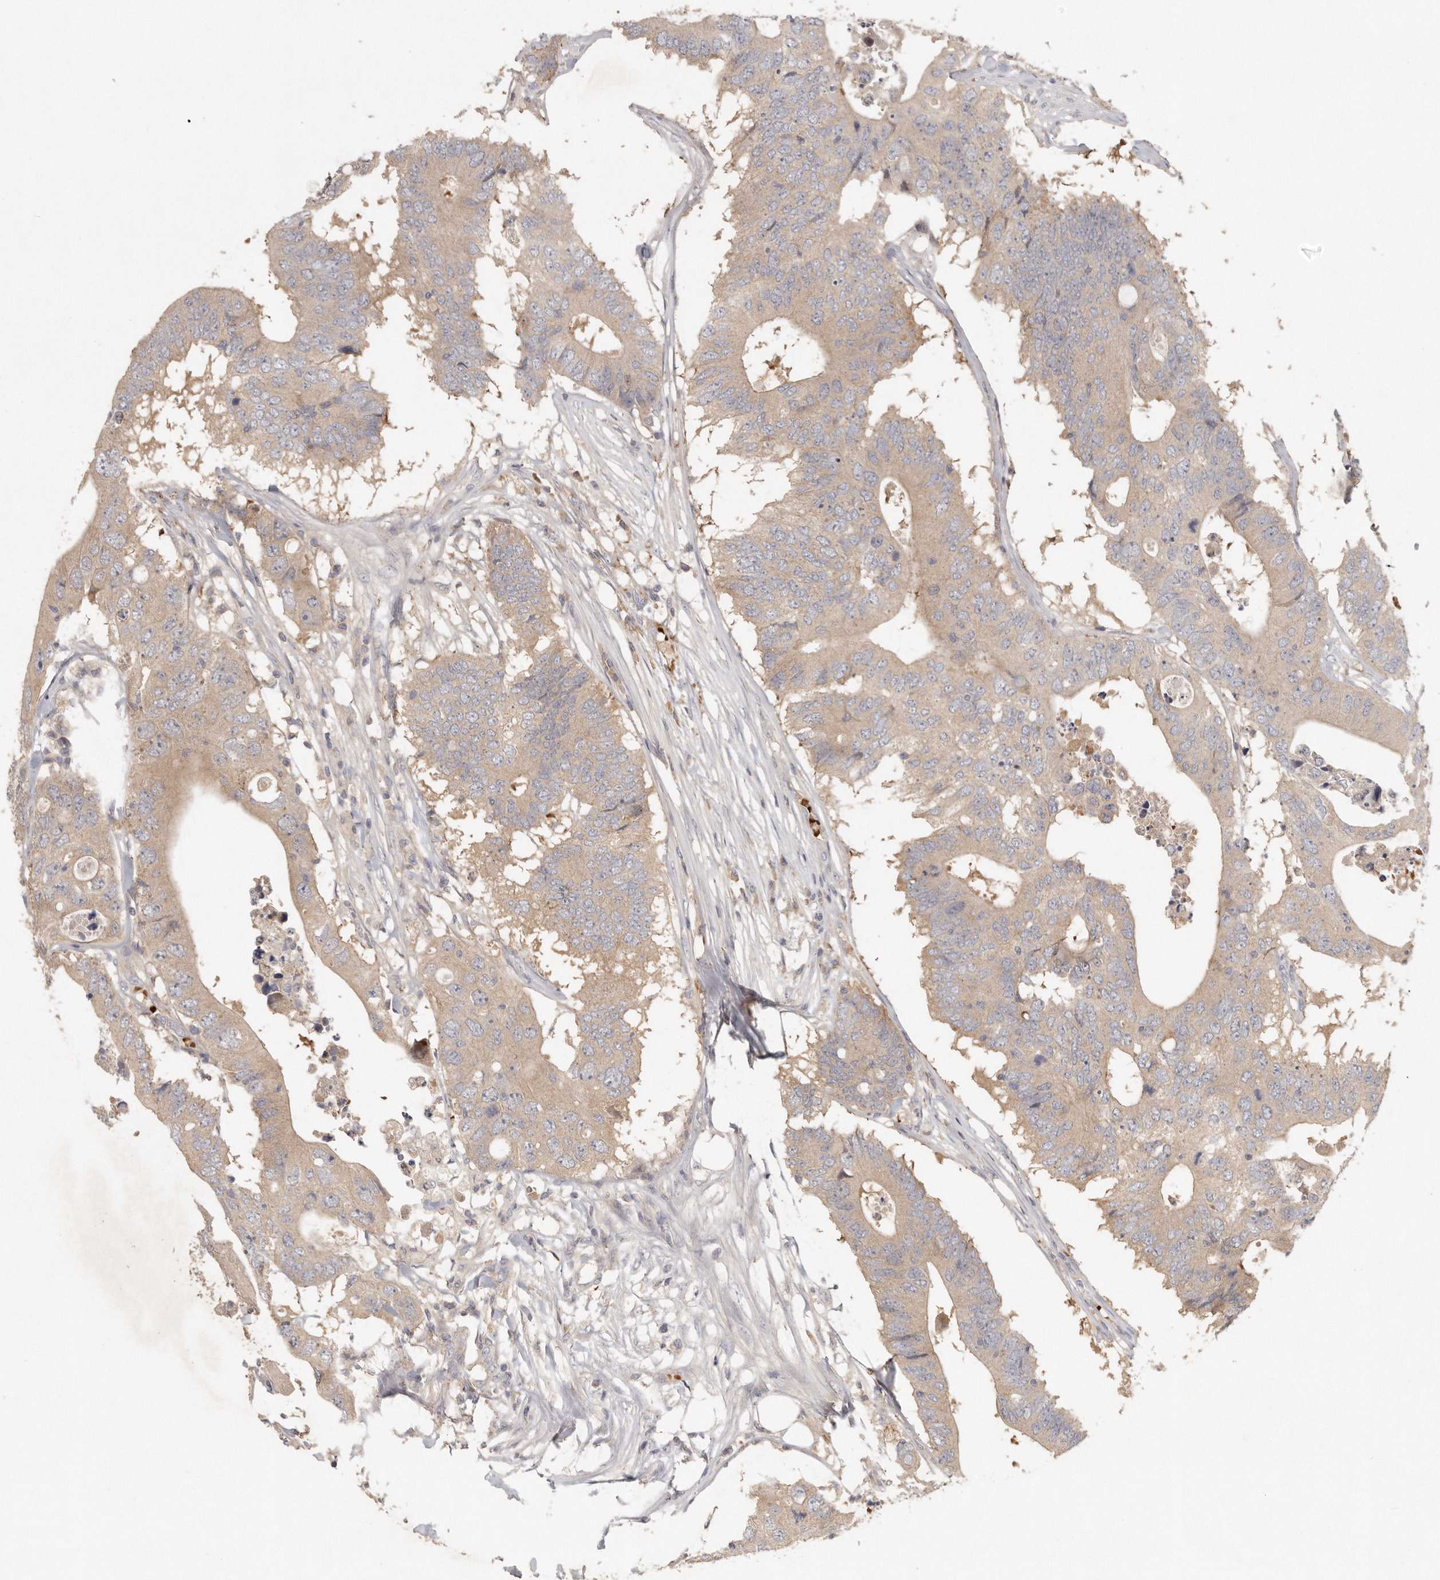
{"staining": {"intensity": "weak", "quantity": ">75%", "location": "cytoplasmic/membranous"}, "tissue": "colorectal cancer", "cell_type": "Tumor cells", "image_type": "cancer", "snomed": [{"axis": "morphology", "description": "Adenocarcinoma, NOS"}, {"axis": "topography", "description": "Colon"}], "caption": "Colorectal cancer was stained to show a protein in brown. There is low levels of weak cytoplasmic/membranous staining in approximately >75% of tumor cells. (Brightfield microscopy of DAB IHC at high magnification).", "gene": "CFAP298", "patient": {"sex": "male", "age": 71}}